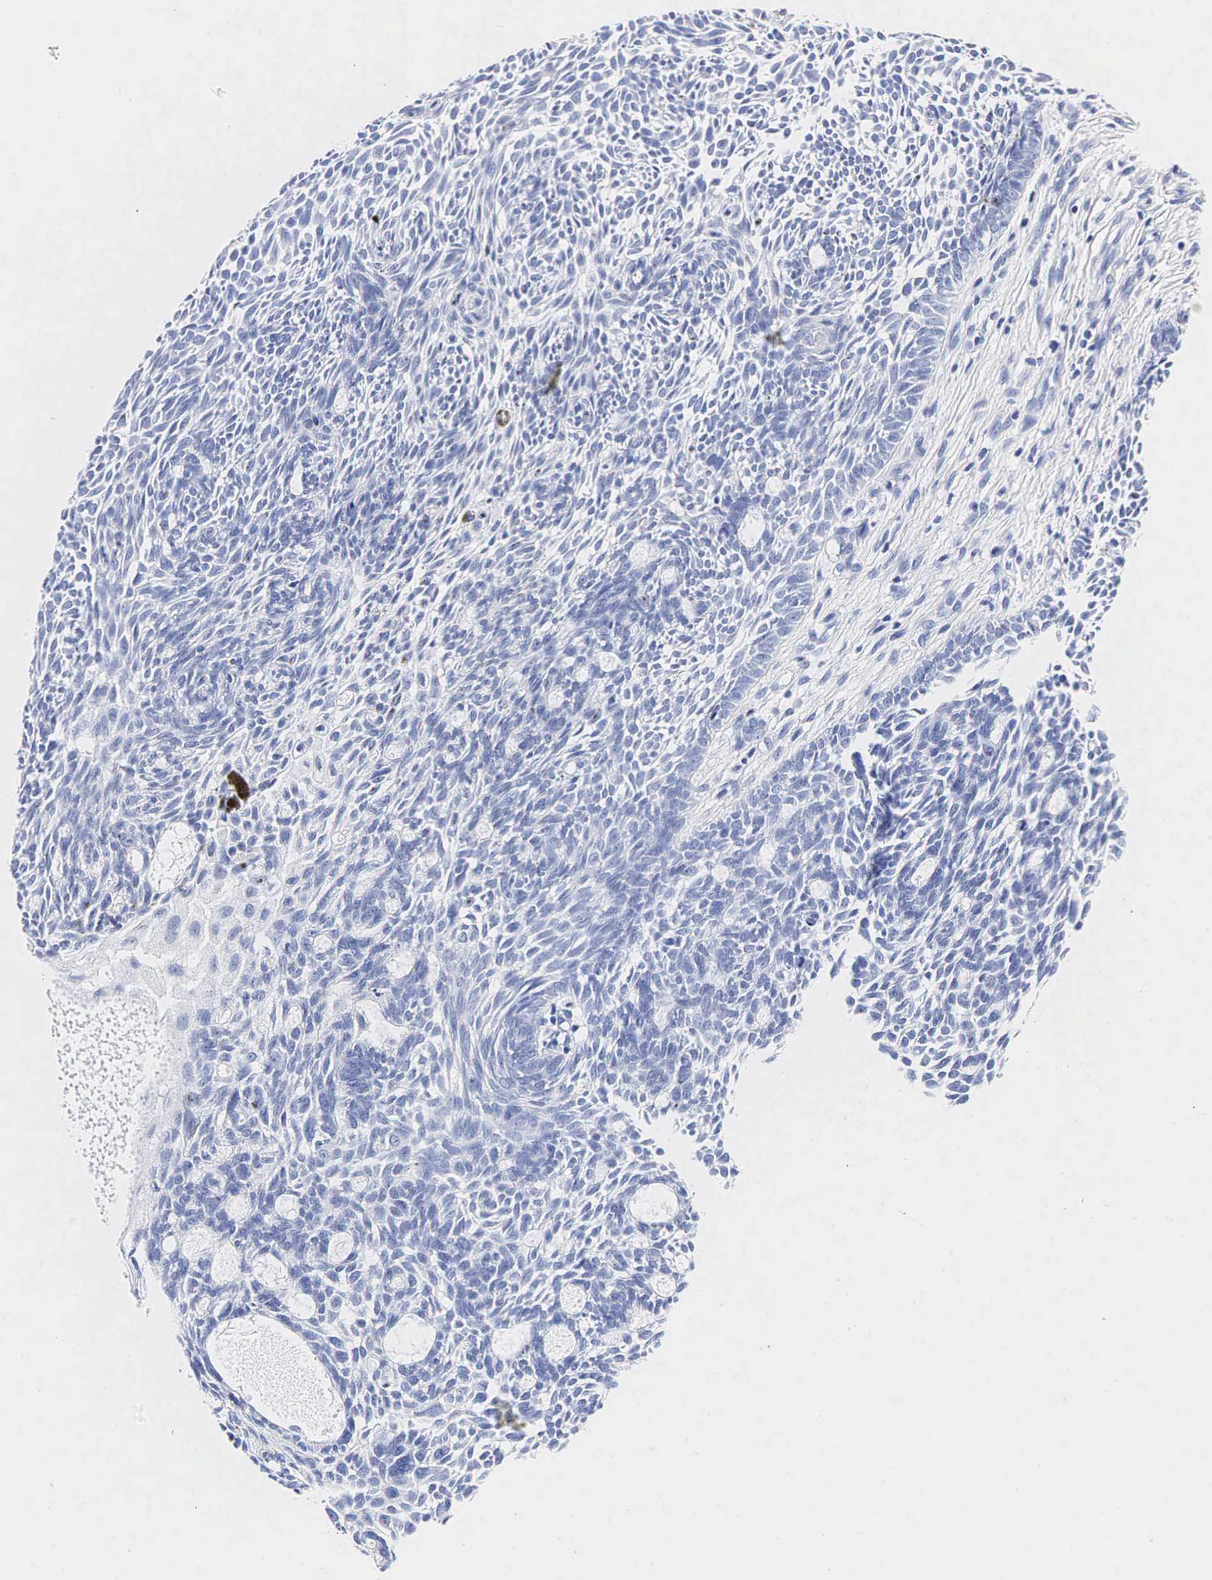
{"staining": {"intensity": "negative", "quantity": "none", "location": "none"}, "tissue": "skin cancer", "cell_type": "Tumor cells", "image_type": "cancer", "snomed": [{"axis": "morphology", "description": "Basal cell carcinoma"}, {"axis": "topography", "description": "Skin"}], "caption": "Skin cancer (basal cell carcinoma) stained for a protein using immunohistochemistry (IHC) demonstrates no positivity tumor cells.", "gene": "TG", "patient": {"sex": "male", "age": 58}}